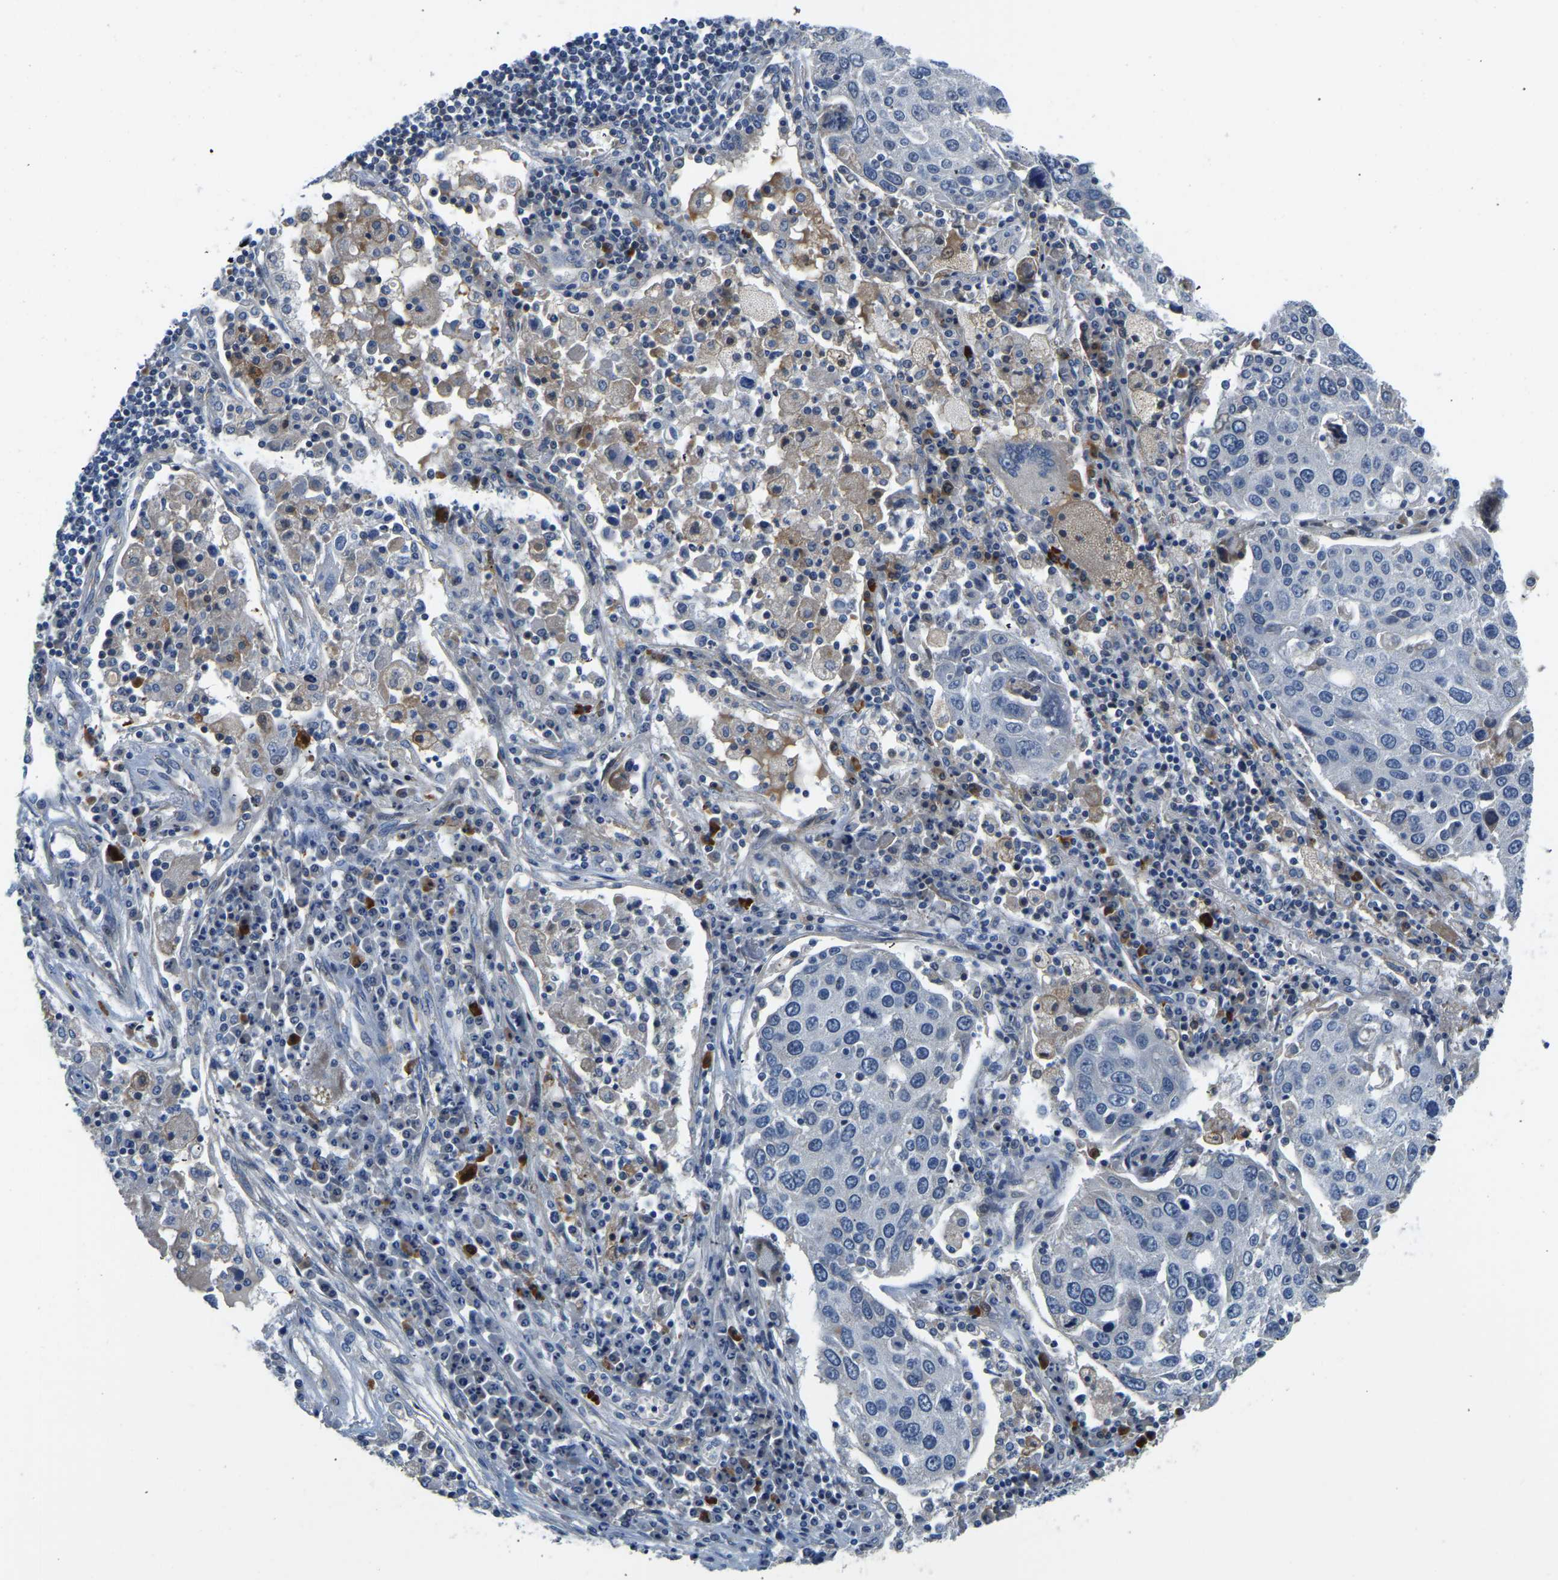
{"staining": {"intensity": "negative", "quantity": "none", "location": "none"}, "tissue": "lung cancer", "cell_type": "Tumor cells", "image_type": "cancer", "snomed": [{"axis": "morphology", "description": "Squamous cell carcinoma, NOS"}, {"axis": "topography", "description": "Lung"}], "caption": "A photomicrograph of squamous cell carcinoma (lung) stained for a protein exhibits no brown staining in tumor cells.", "gene": "LIAS", "patient": {"sex": "male", "age": 65}}